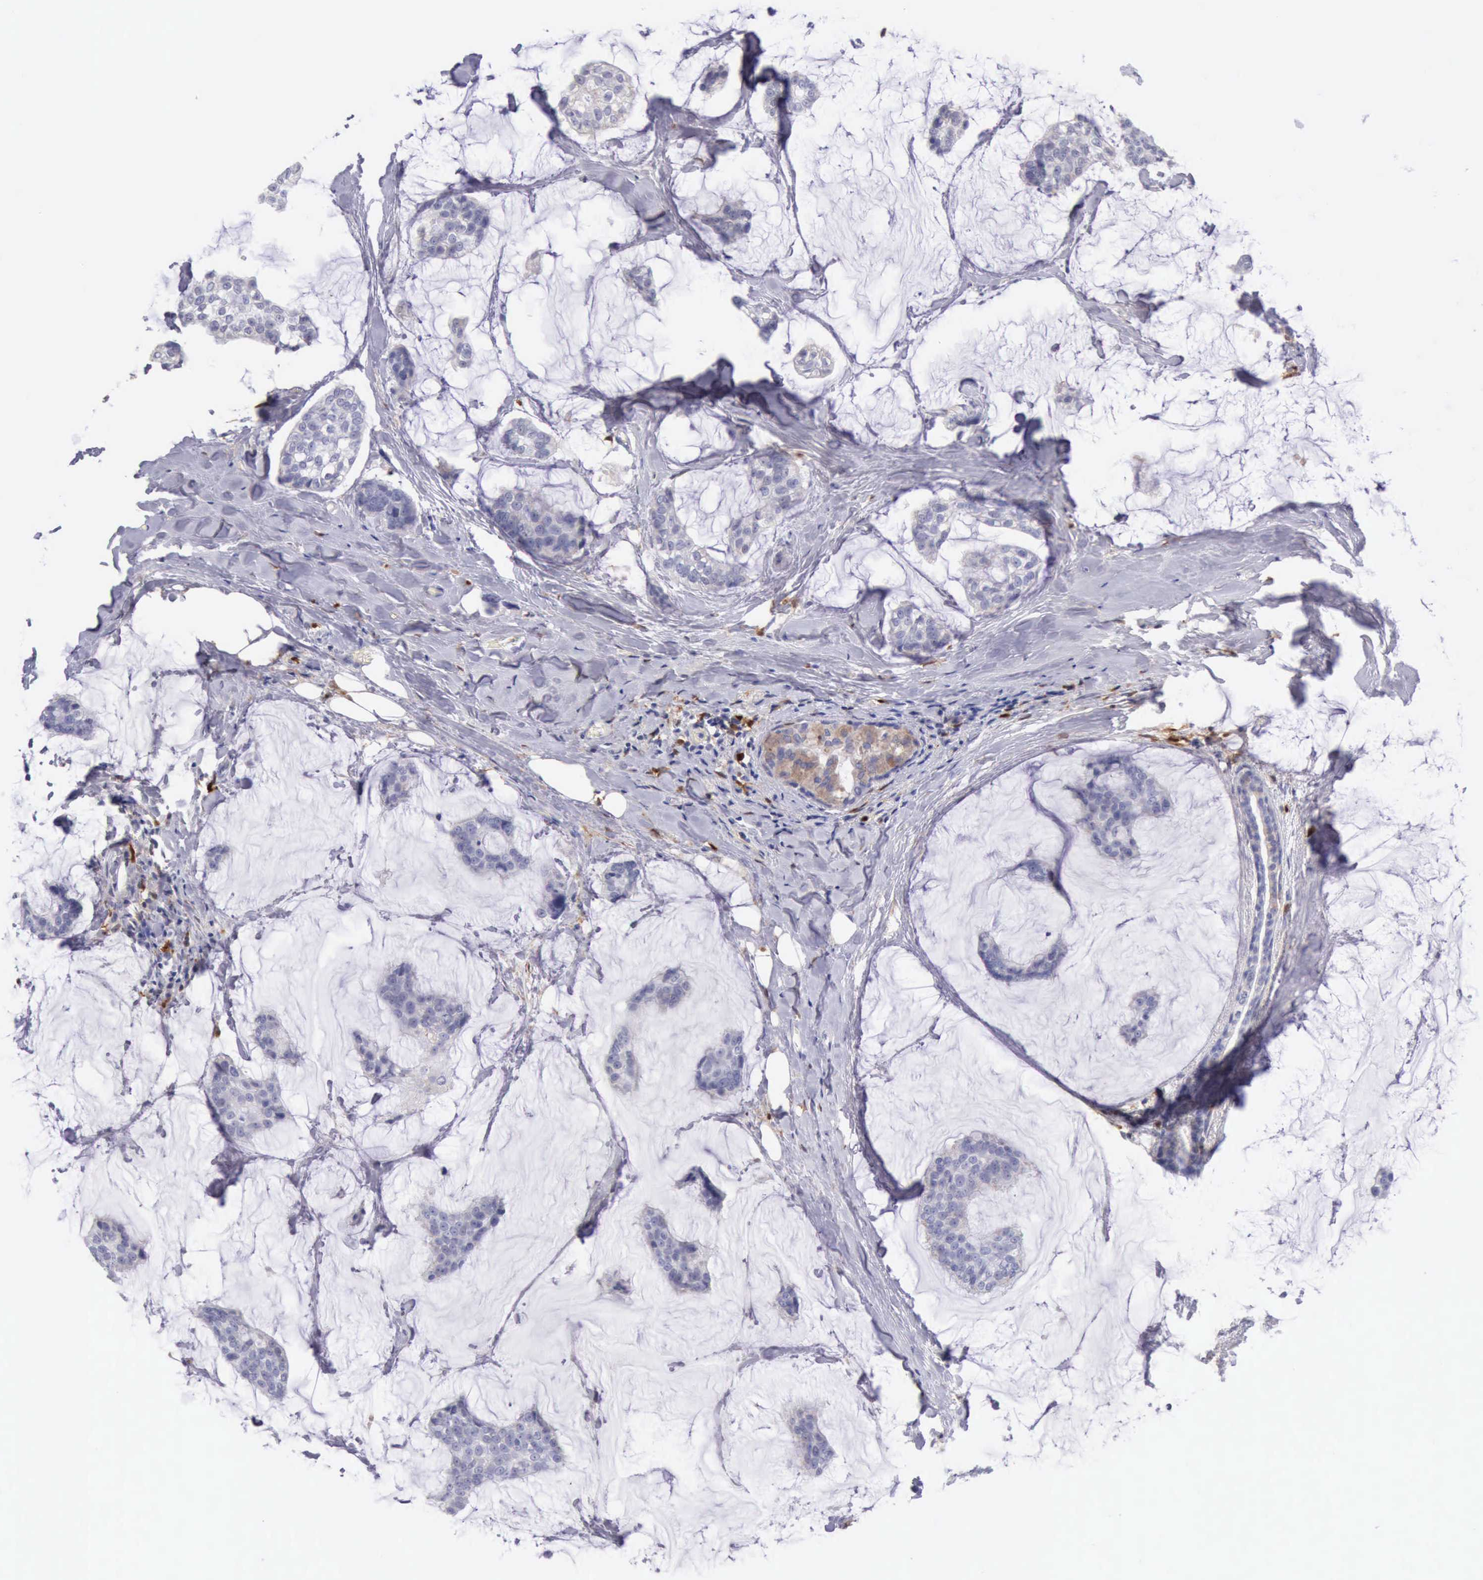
{"staining": {"intensity": "negative", "quantity": "none", "location": "none"}, "tissue": "breast cancer", "cell_type": "Tumor cells", "image_type": "cancer", "snomed": [{"axis": "morphology", "description": "Duct carcinoma"}, {"axis": "topography", "description": "Breast"}], "caption": "The histopathology image reveals no significant positivity in tumor cells of infiltrating ductal carcinoma (breast). (DAB immunohistochemistry, high magnification).", "gene": "CSTA", "patient": {"sex": "female", "age": 93}}